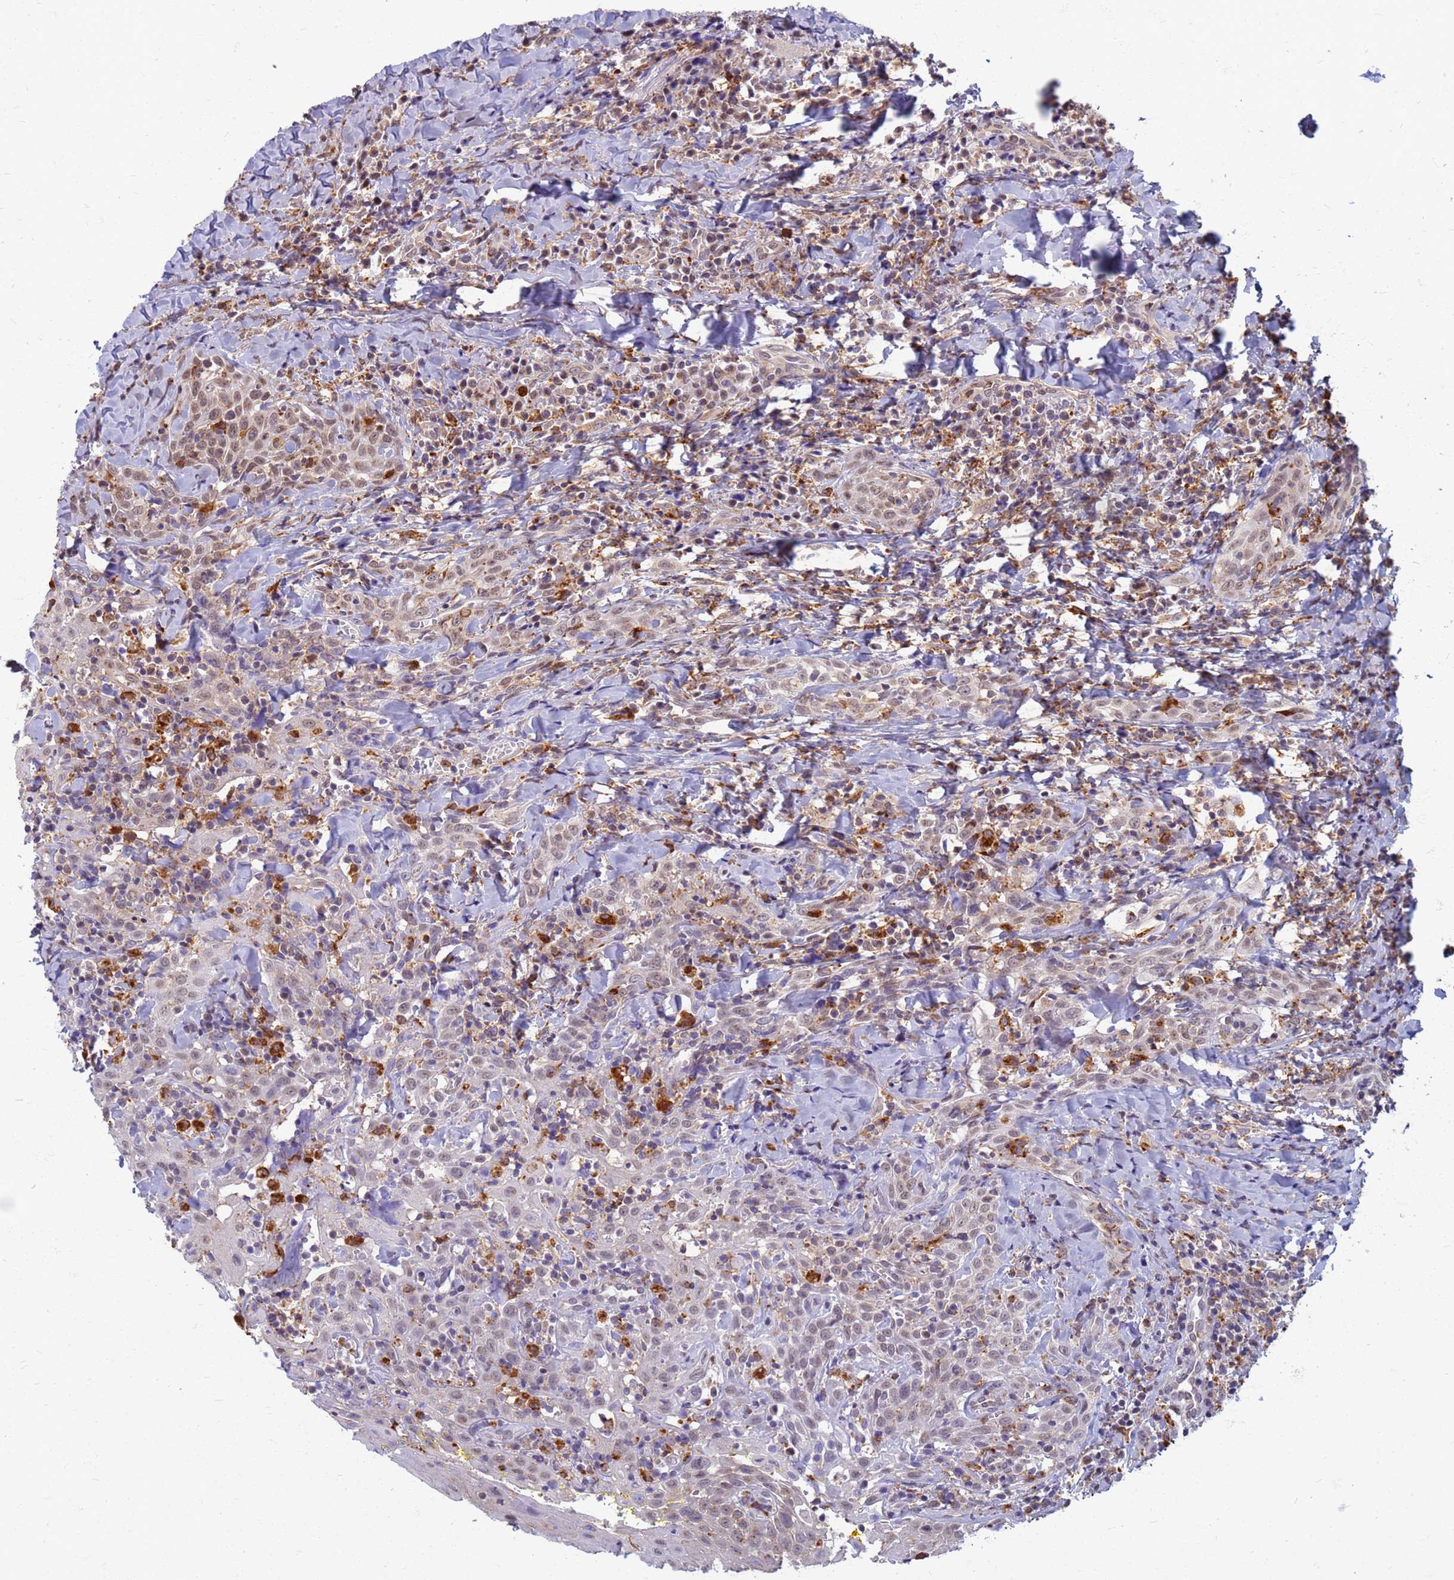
{"staining": {"intensity": "weak", "quantity": ">75%", "location": "nuclear"}, "tissue": "head and neck cancer", "cell_type": "Tumor cells", "image_type": "cancer", "snomed": [{"axis": "morphology", "description": "Squamous cell carcinoma, NOS"}, {"axis": "topography", "description": "Head-Neck"}], "caption": "A high-resolution photomicrograph shows IHC staining of squamous cell carcinoma (head and neck), which demonstrates weak nuclear expression in approximately >75% of tumor cells.", "gene": "ATP6V1E1", "patient": {"sex": "female", "age": 70}}